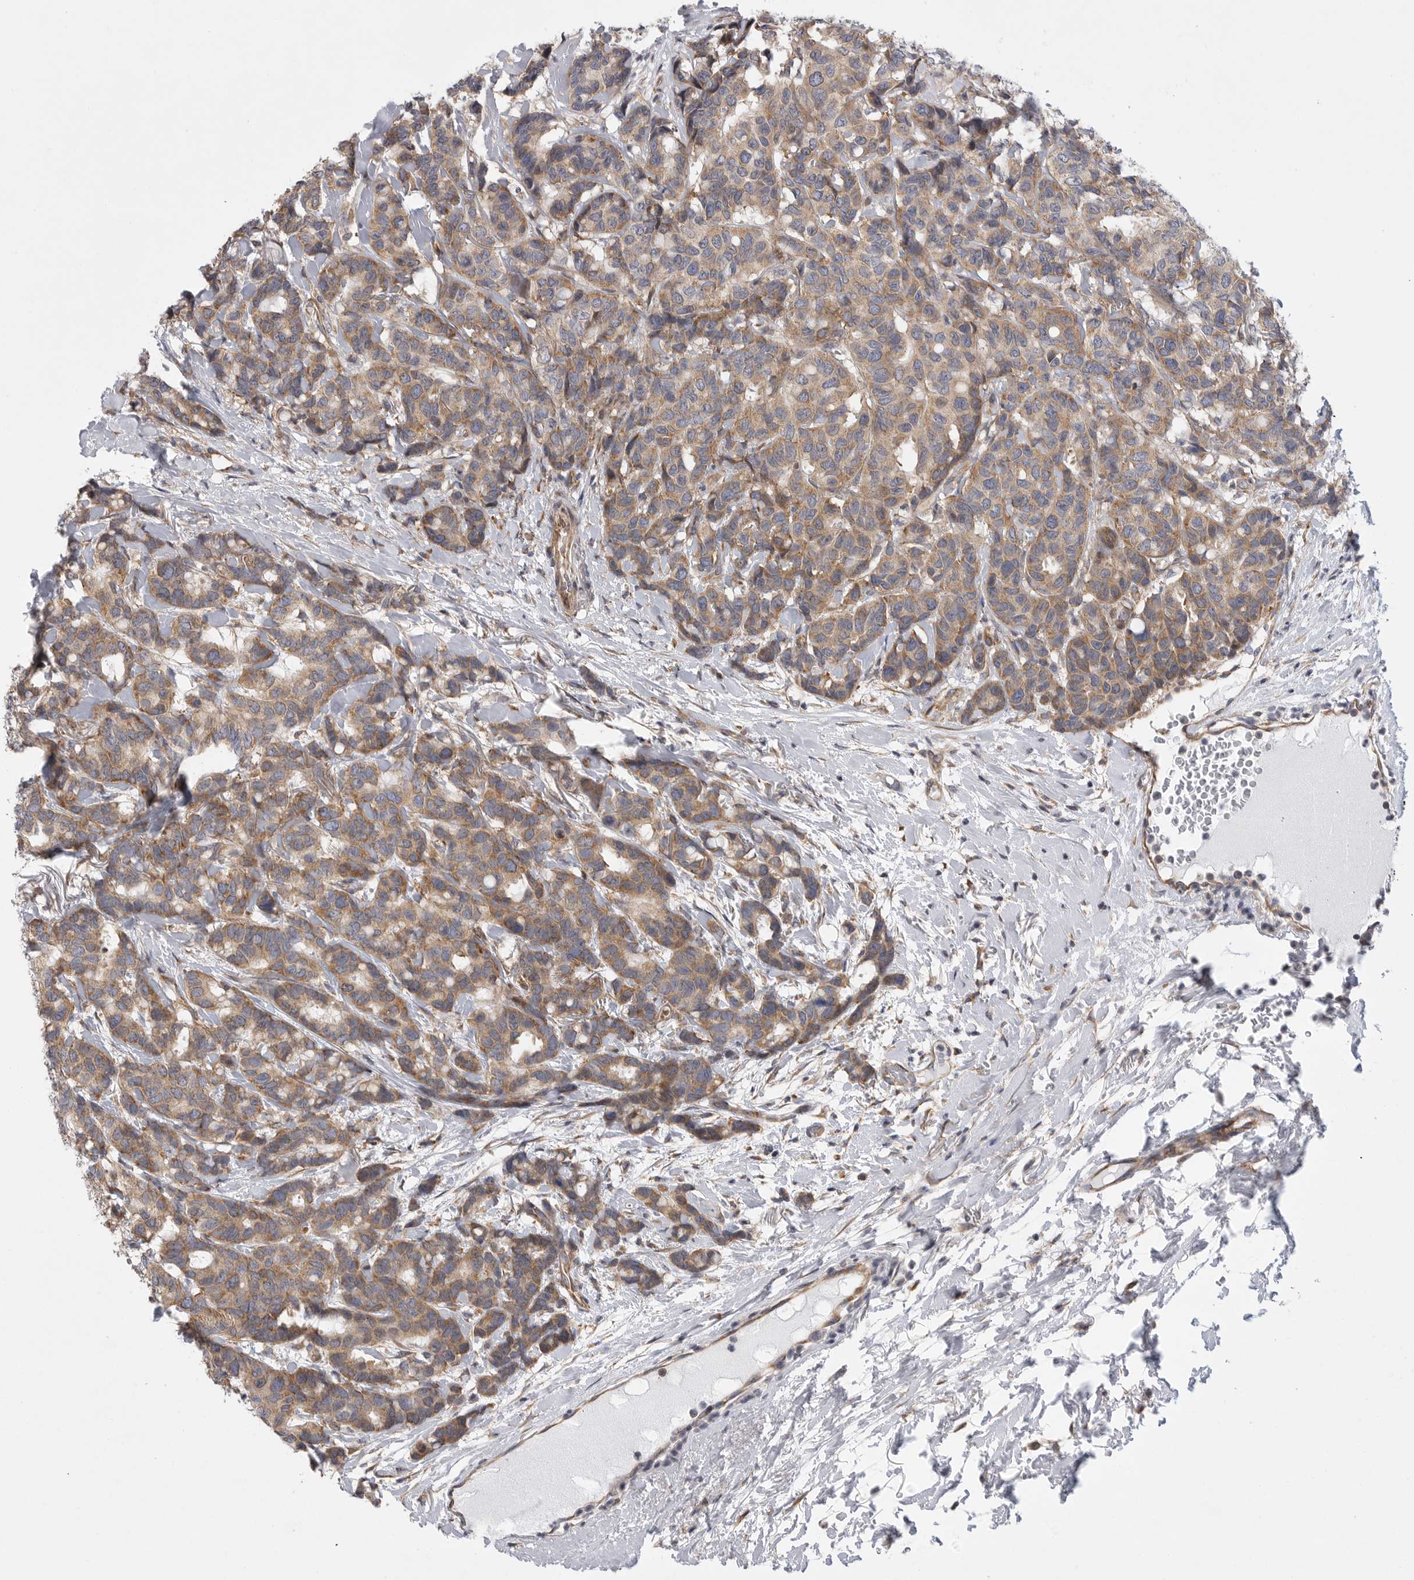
{"staining": {"intensity": "moderate", "quantity": ">75%", "location": "cytoplasmic/membranous"}, "tissue": "breast cancer", "cell_type": "Tumor cells", "image_type": "cancer", "snomed": [{"axis": "morphology", "description": "Duct carcinoma"}, {"axis": "topography", "description": "Breast"}], "caption": "The image reveals a brown stain indicating the presence of a protein in the cytoplasmic/membranous of tumor cells in breast cancer (invasive ductal carcinoma).", "gene": "FBXO43", "patient": {"sex": "female", "age": 87}}